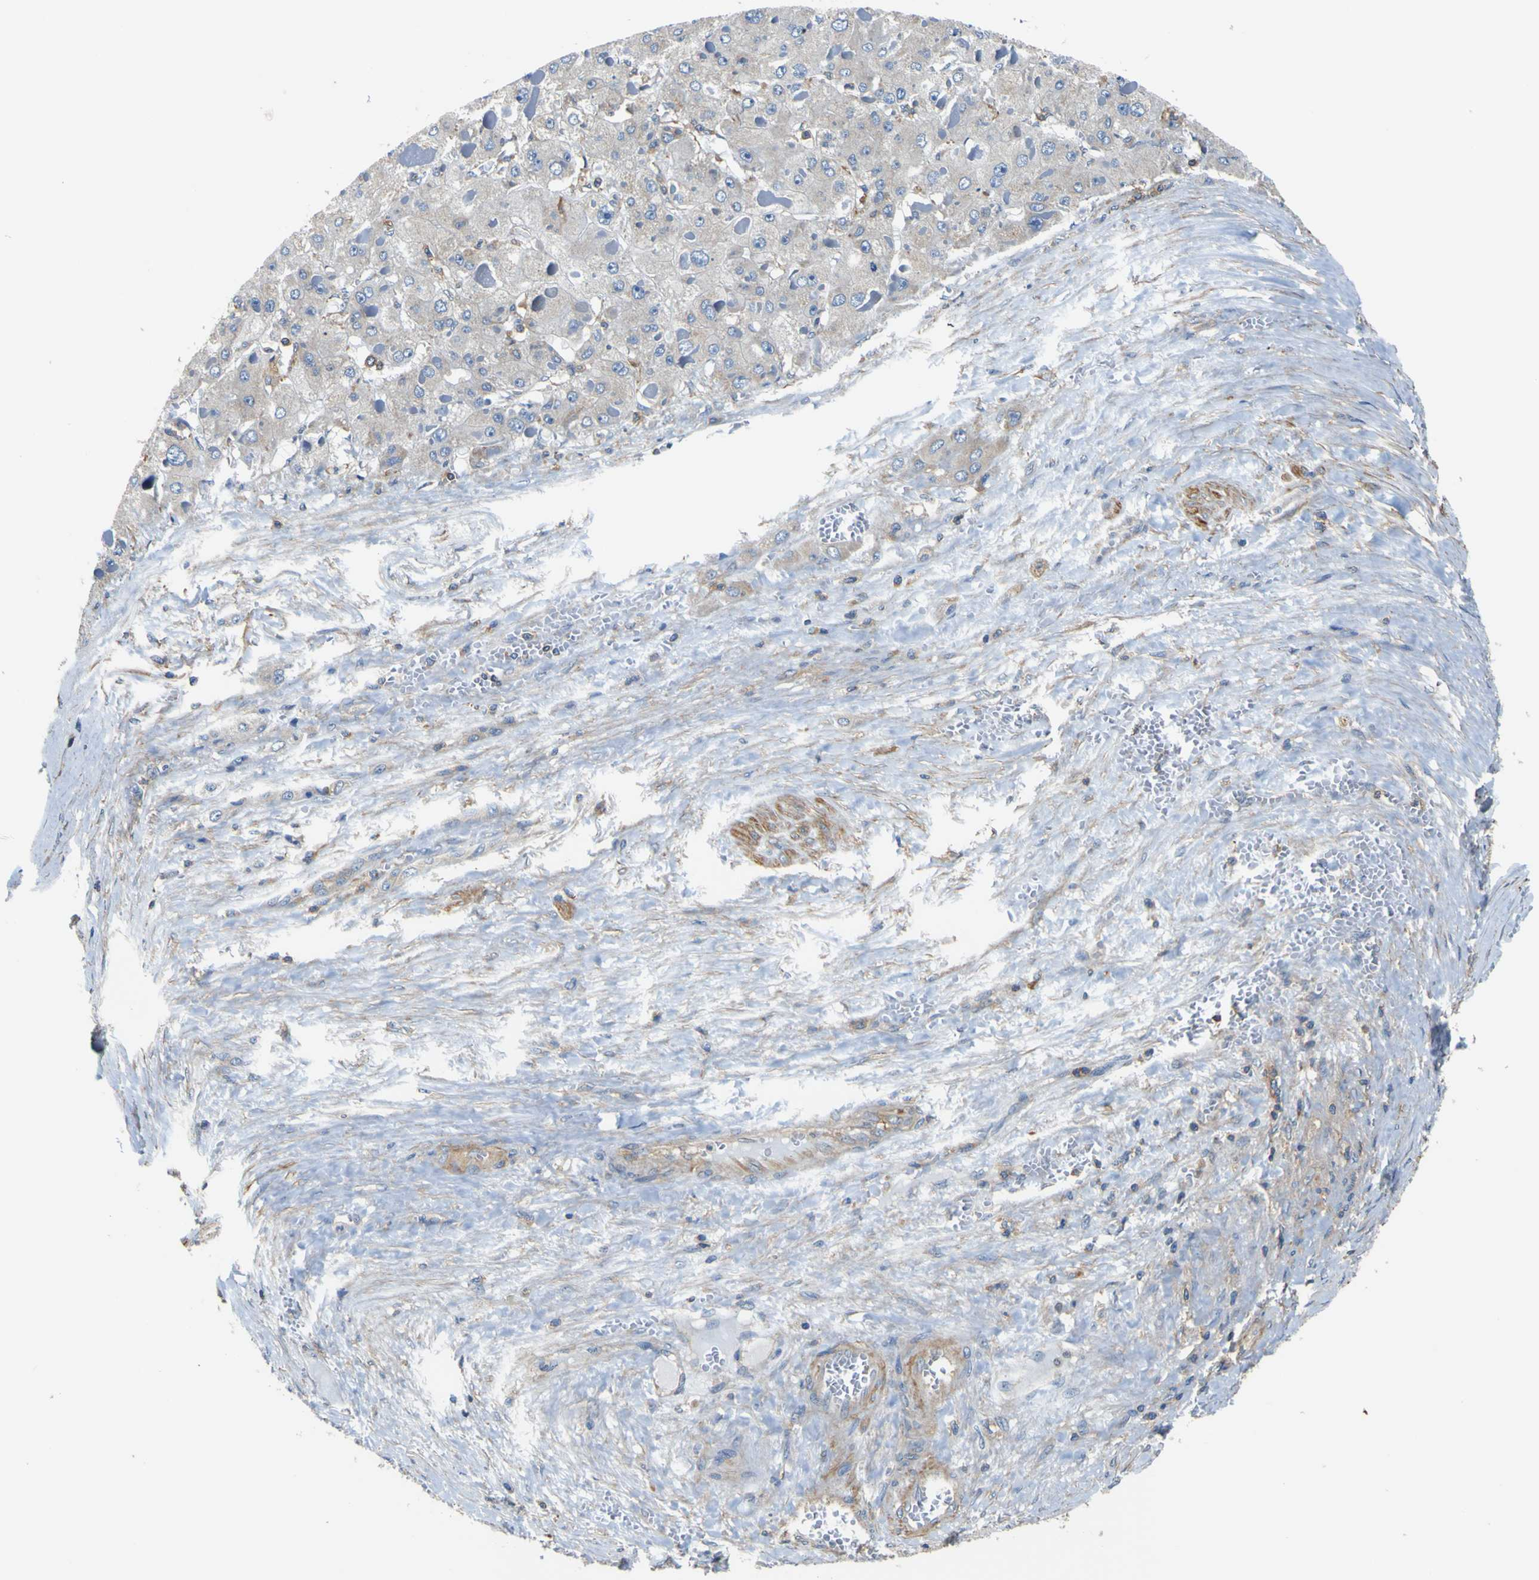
{"staining": {"intensity": "weak", "quantity": ">75%", "location": "cytoplasmic/membranous"}, "tissue": "liver cancer", "cell_type": "Tumor cells", "image_type": "cancer", "snomed": [{"axis": "morphology", "description": "Carcinoma, Hepatocellular, NOS"}, {"axis": "topography", "description": "Liver"}], "caption": "Immunohistochemical staining of human liver hepatocellular carcinoma displays low levels of weak cytoplasmic/membranous protein positivity in about >75% of tumor cells.", "gene": "CNR2", "patient": {"sex": "female", "age": 73}}